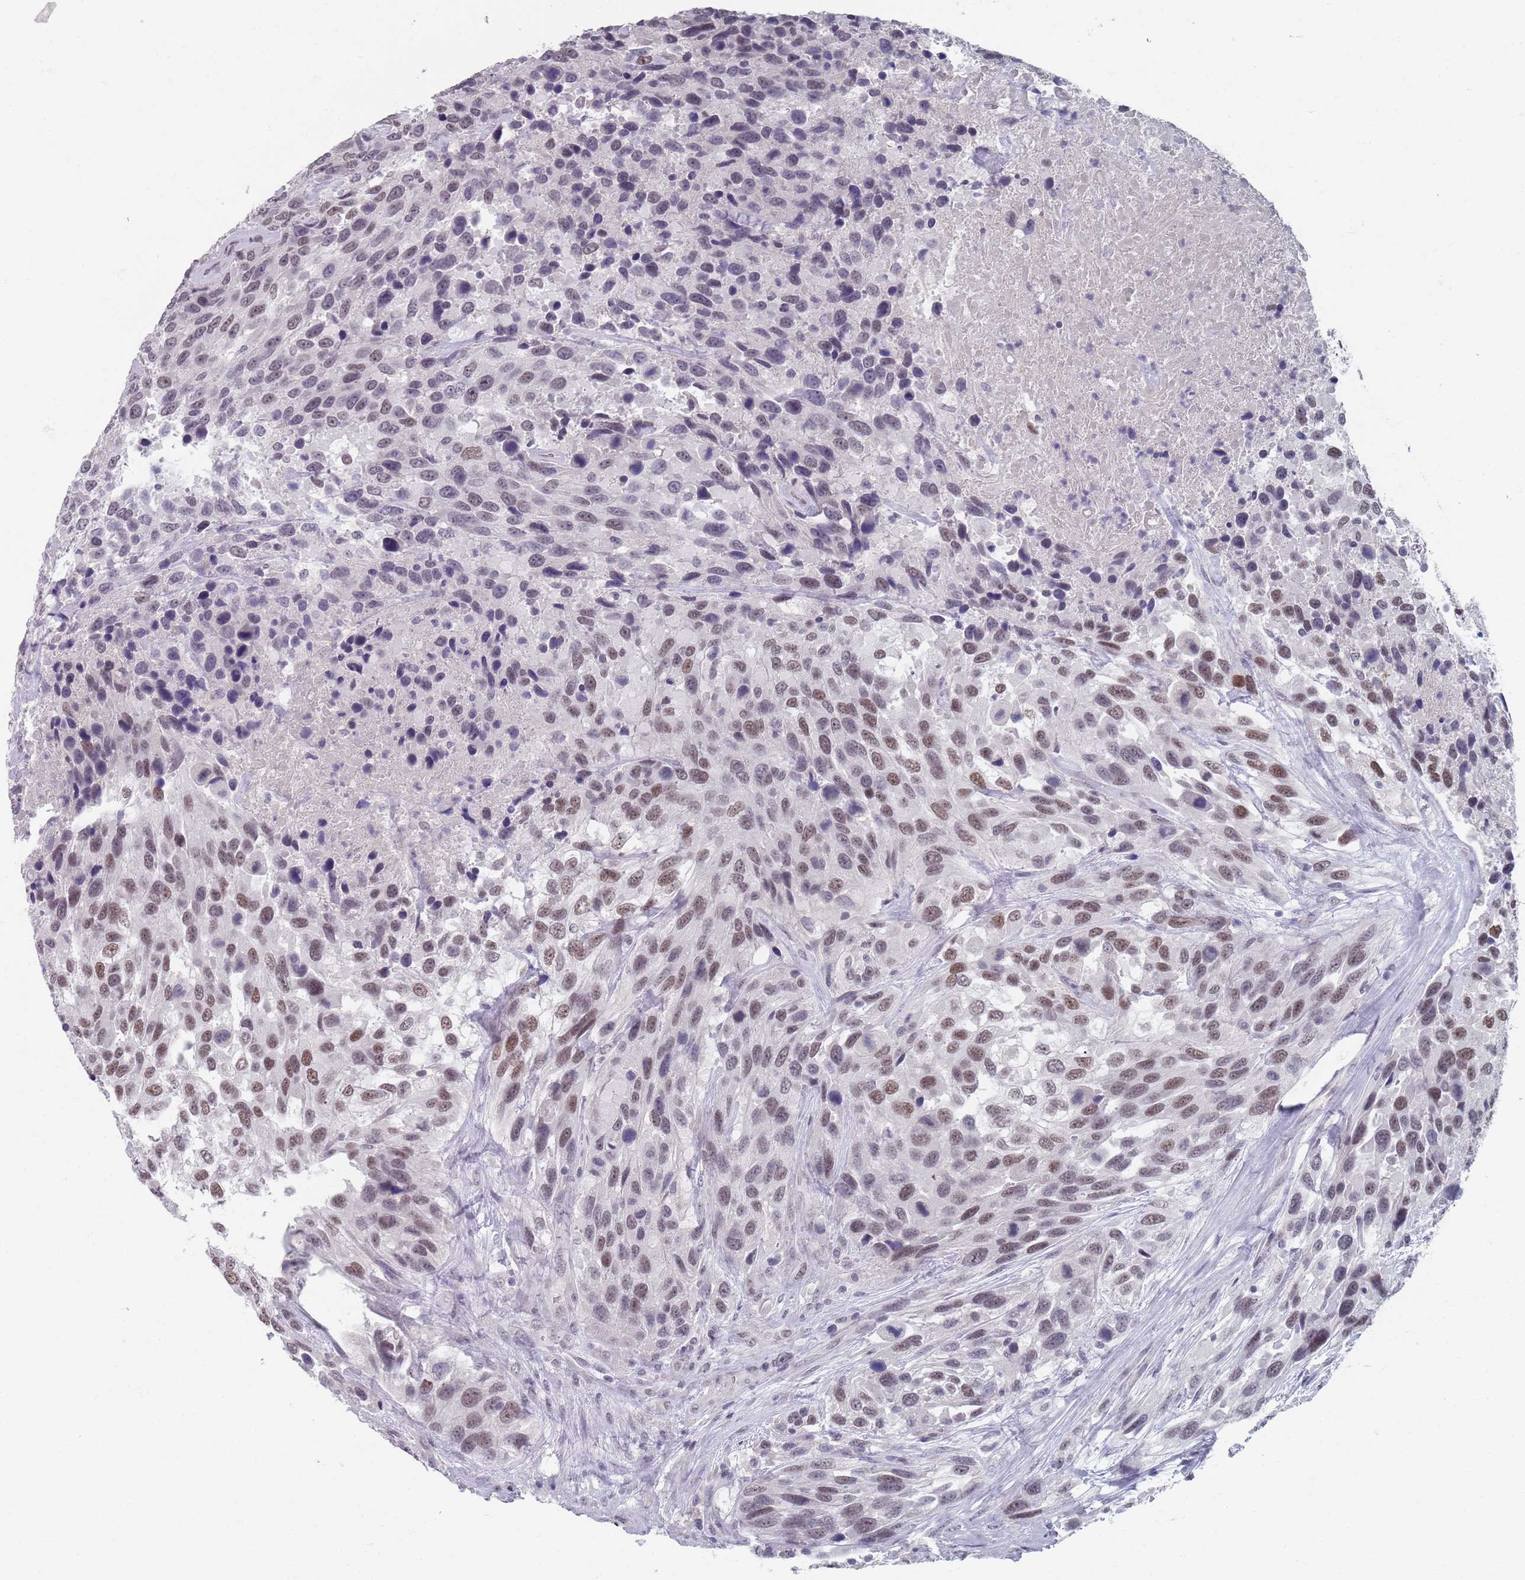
{"staining": {"intensity": "moderate", "quantity": "25%-75%", "location": "nuclear"}, "tissue": "urothelial cancer", "cell_type": "Tumor cells", "image_type": "cancer", "snomed": [{"axis": "morphology", "description": "Urothelial carcinoma, High grade"}, {"axis": "topography", "description": "Urinary bladder"}], "caption": "Immunohistochemical staining of urothelial cancer reveals medium levels of moderate nuclear protein positivity in approximately 25%-75% of tumor cells. Ihc stains the protein of interest in brown and the nuclei are stained blue.", "gene": "SAMD1", "patient": {"sex": "female", "age": 70}}